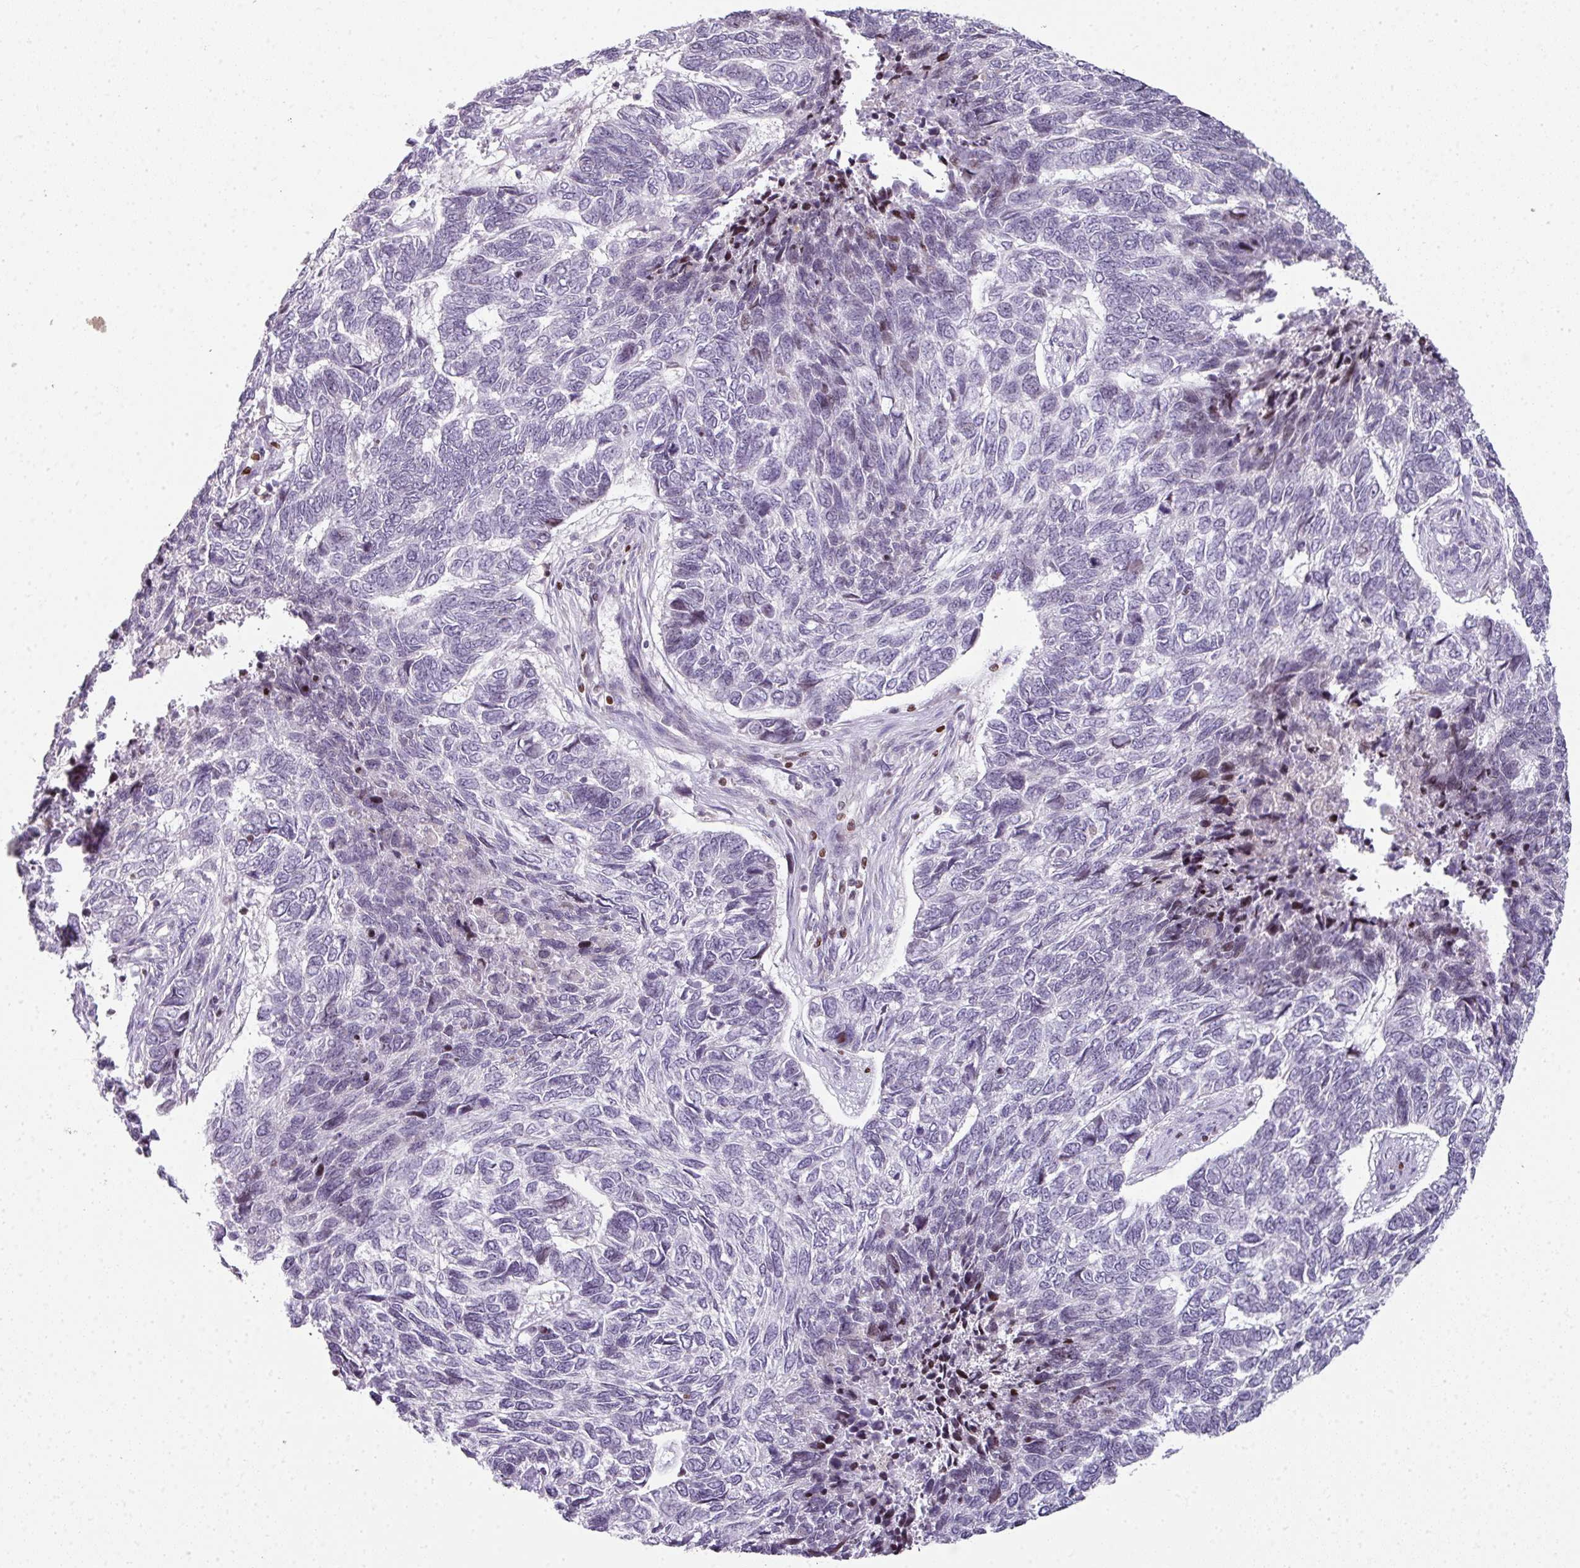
{"staining": {"intensity": "negative", "quantity": "none", "location": "none"}, "tissue": "skin cancer", "cell_type": "Tumor cells", "image_type": "cancer", "snomed": [{"axis": "morphology", "description": "Basal cell carcinoma"}, {"axis": "topography", "description": "Skin"}], "caption": "A histopathology image of human basal cell carcinoma (skin) is negative for staining in tumor cells. Nuclei are stained in blue.", "gene": "STAT5A", "patient": {"sex": "female", "age": 65}}